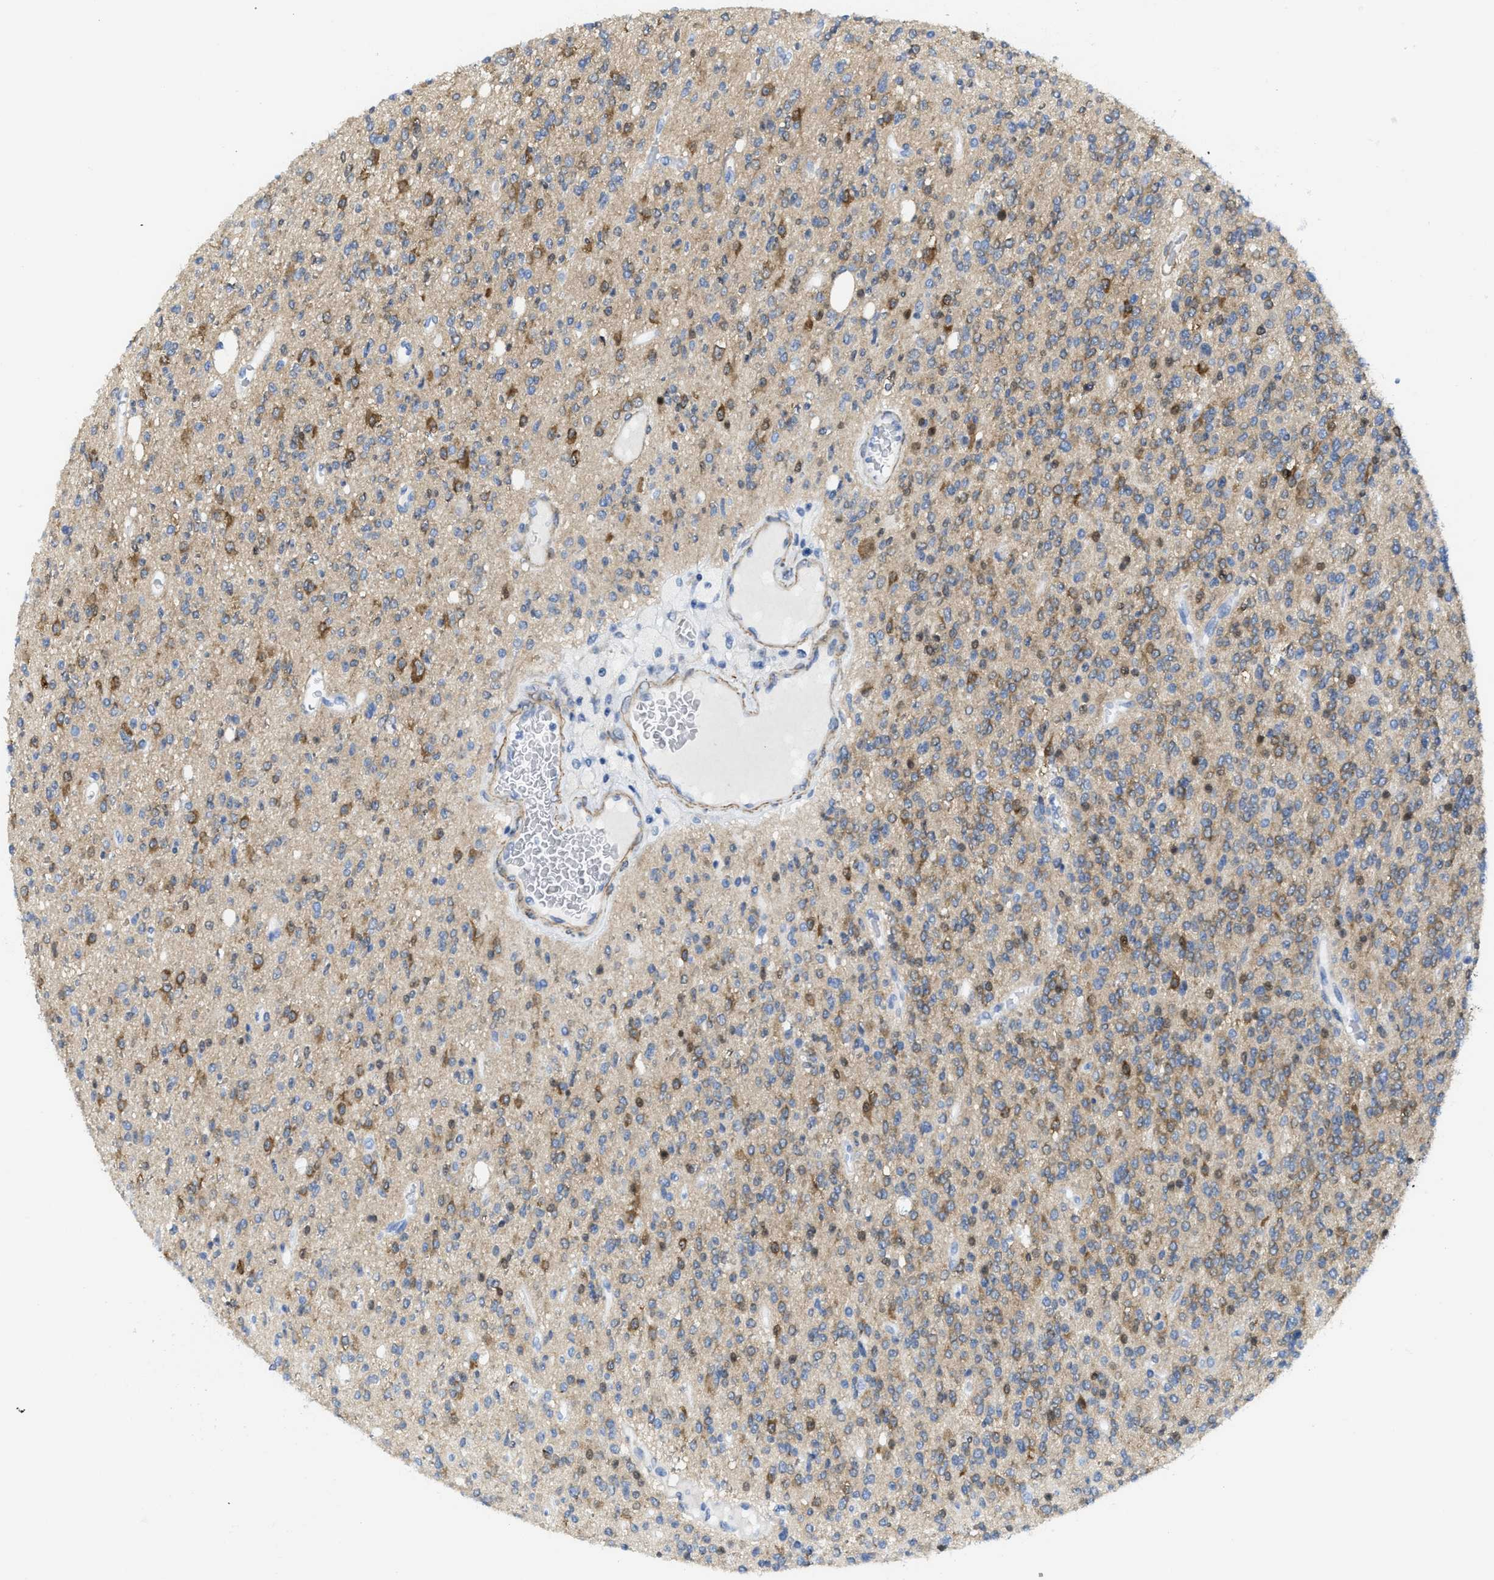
{"staining": {"intensity": "moderate", "quantity": "25%-75%", "location": "cytoplasmic/membranous"}, "tissue": "glioma", "cell_type": "Tumor cells", "image_type": "cancer", "snomed": [{"axis": "morphology", "description": "Glioma, malignant, High grade"}, {"axis": "topography", "description": "Brain"}], "caption": "Human glioma stained with a protein marker reveals moderate staining in tumor cells.", "gene": "TUB", "patient": {"sex": "male", "age": 34}}